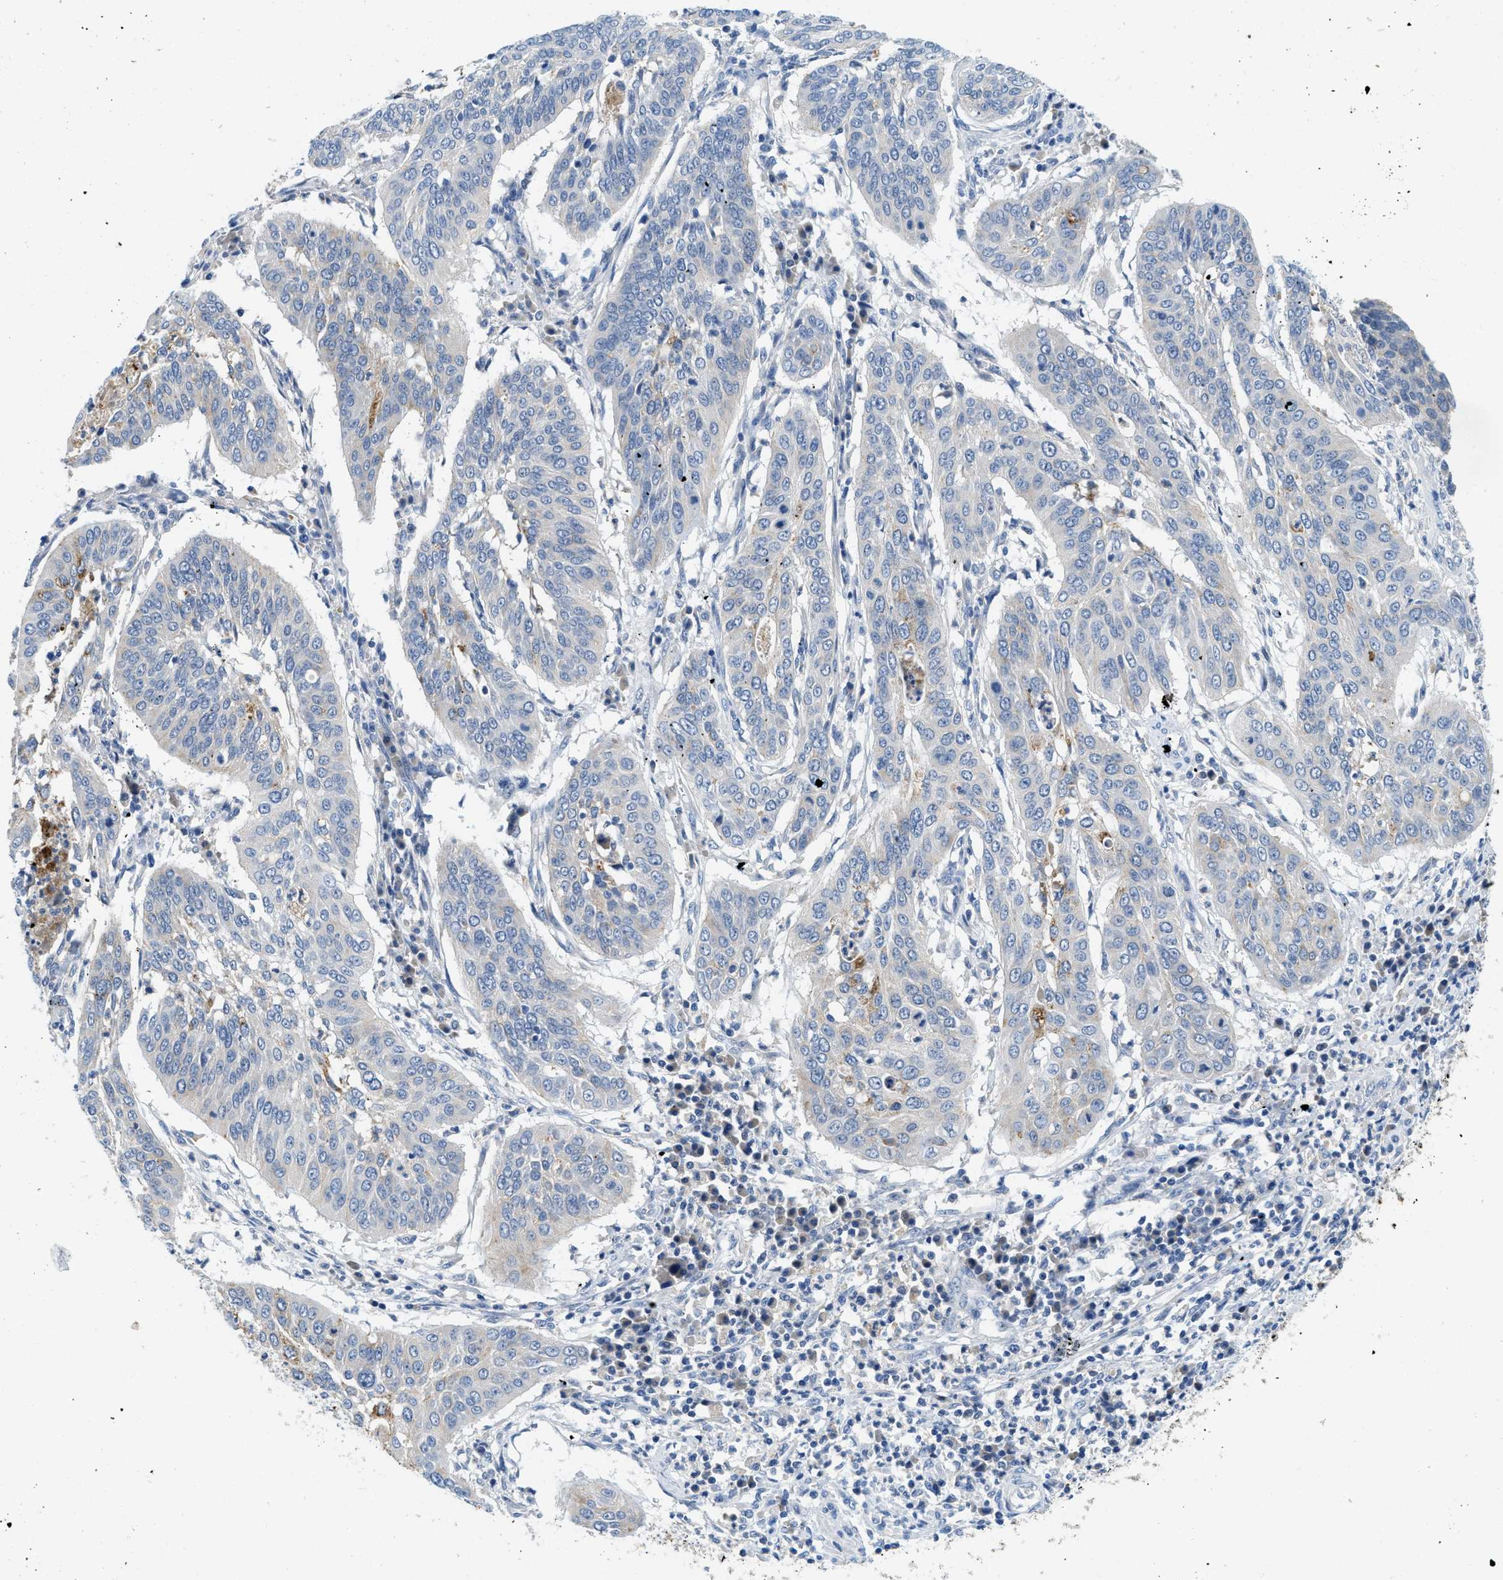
{"staining": {"intensity": "weak", "quantity": "<25%", "location": "cytoplasmic/membranous"}, "tissue": "cervical cancer", "cell_type": "Tumor cells", "image_type": "cancer", "snomed": [{"axis": "morphology", "description": "Normal tissue, NOS"}, {"axis": "morphology", "description": "Squamous cell carcinoma, NOS"}, {"axis": "topography", "description": "Cervix"}], "caption": "This photomicrograph is of cervical squamous cell carcinoma stained with immunohistochemistry to label a protein in brown with the nuclei are counter-stained blue. There is no staining in tumor cells.", "gene": "TSPAN3", "patient": {"sex": "female", "age": 39}}